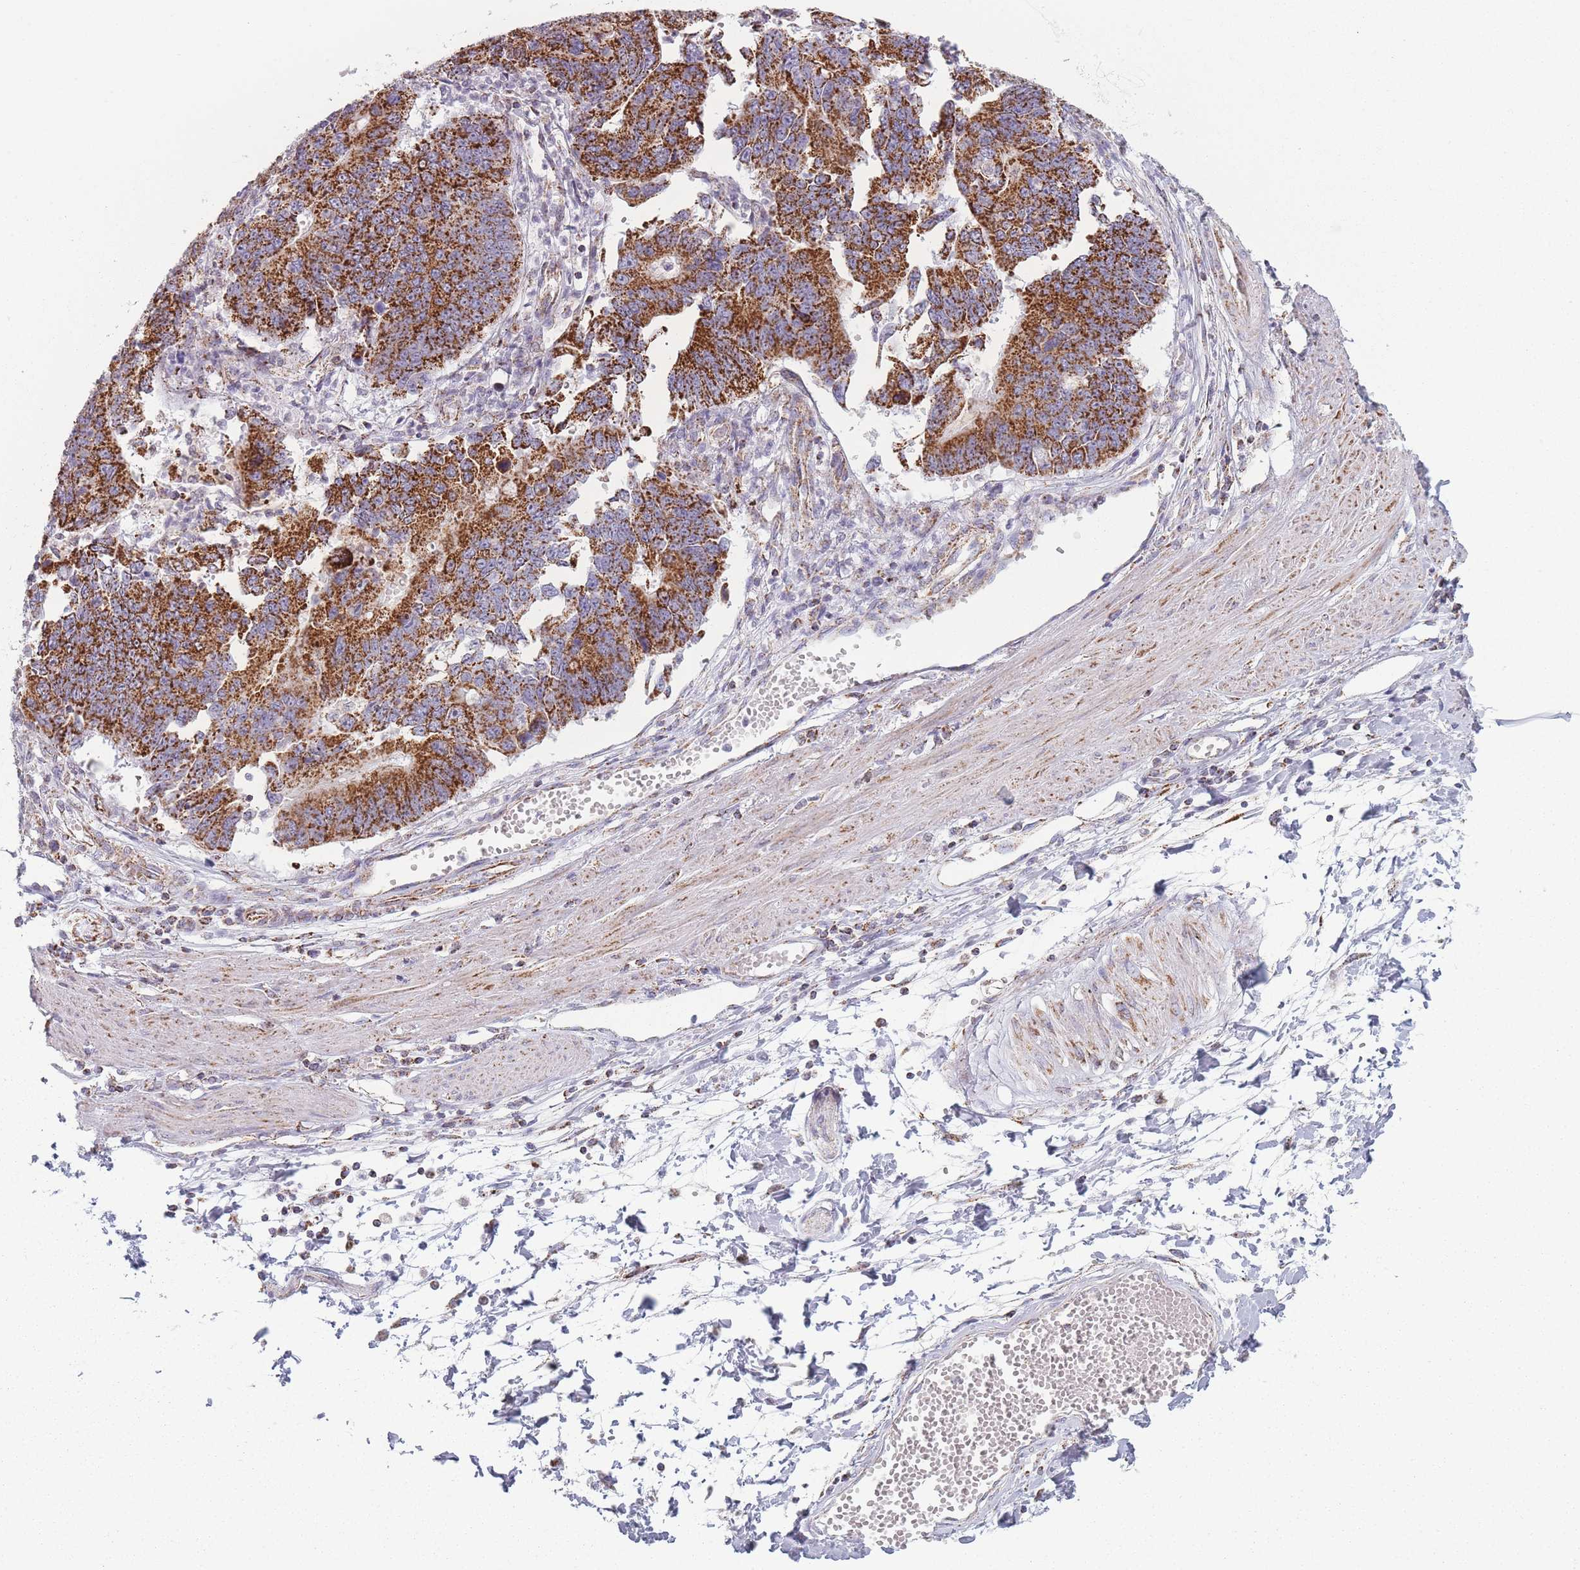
{"staining": {"intensity": "strong", "quantity": ">75%", "location": "cytoplasmic/membranous"}, "tissue": "stomach cancer", "cell_type": "Tumor cells", "image_type": "cancer", "snomed": [{"axis": "morphology", "description": "Adenocarcinoma, NOS"}, {"axis": "topography", "description": "Stomach"}], "caption": "This is a micrograph of IHC staining of stomach cancer, which shows strong staining in the cytoplasmic/membranous of tumor cells.", "gene": "DCHS1", "patient": {"sex": "male", "age": 59}}